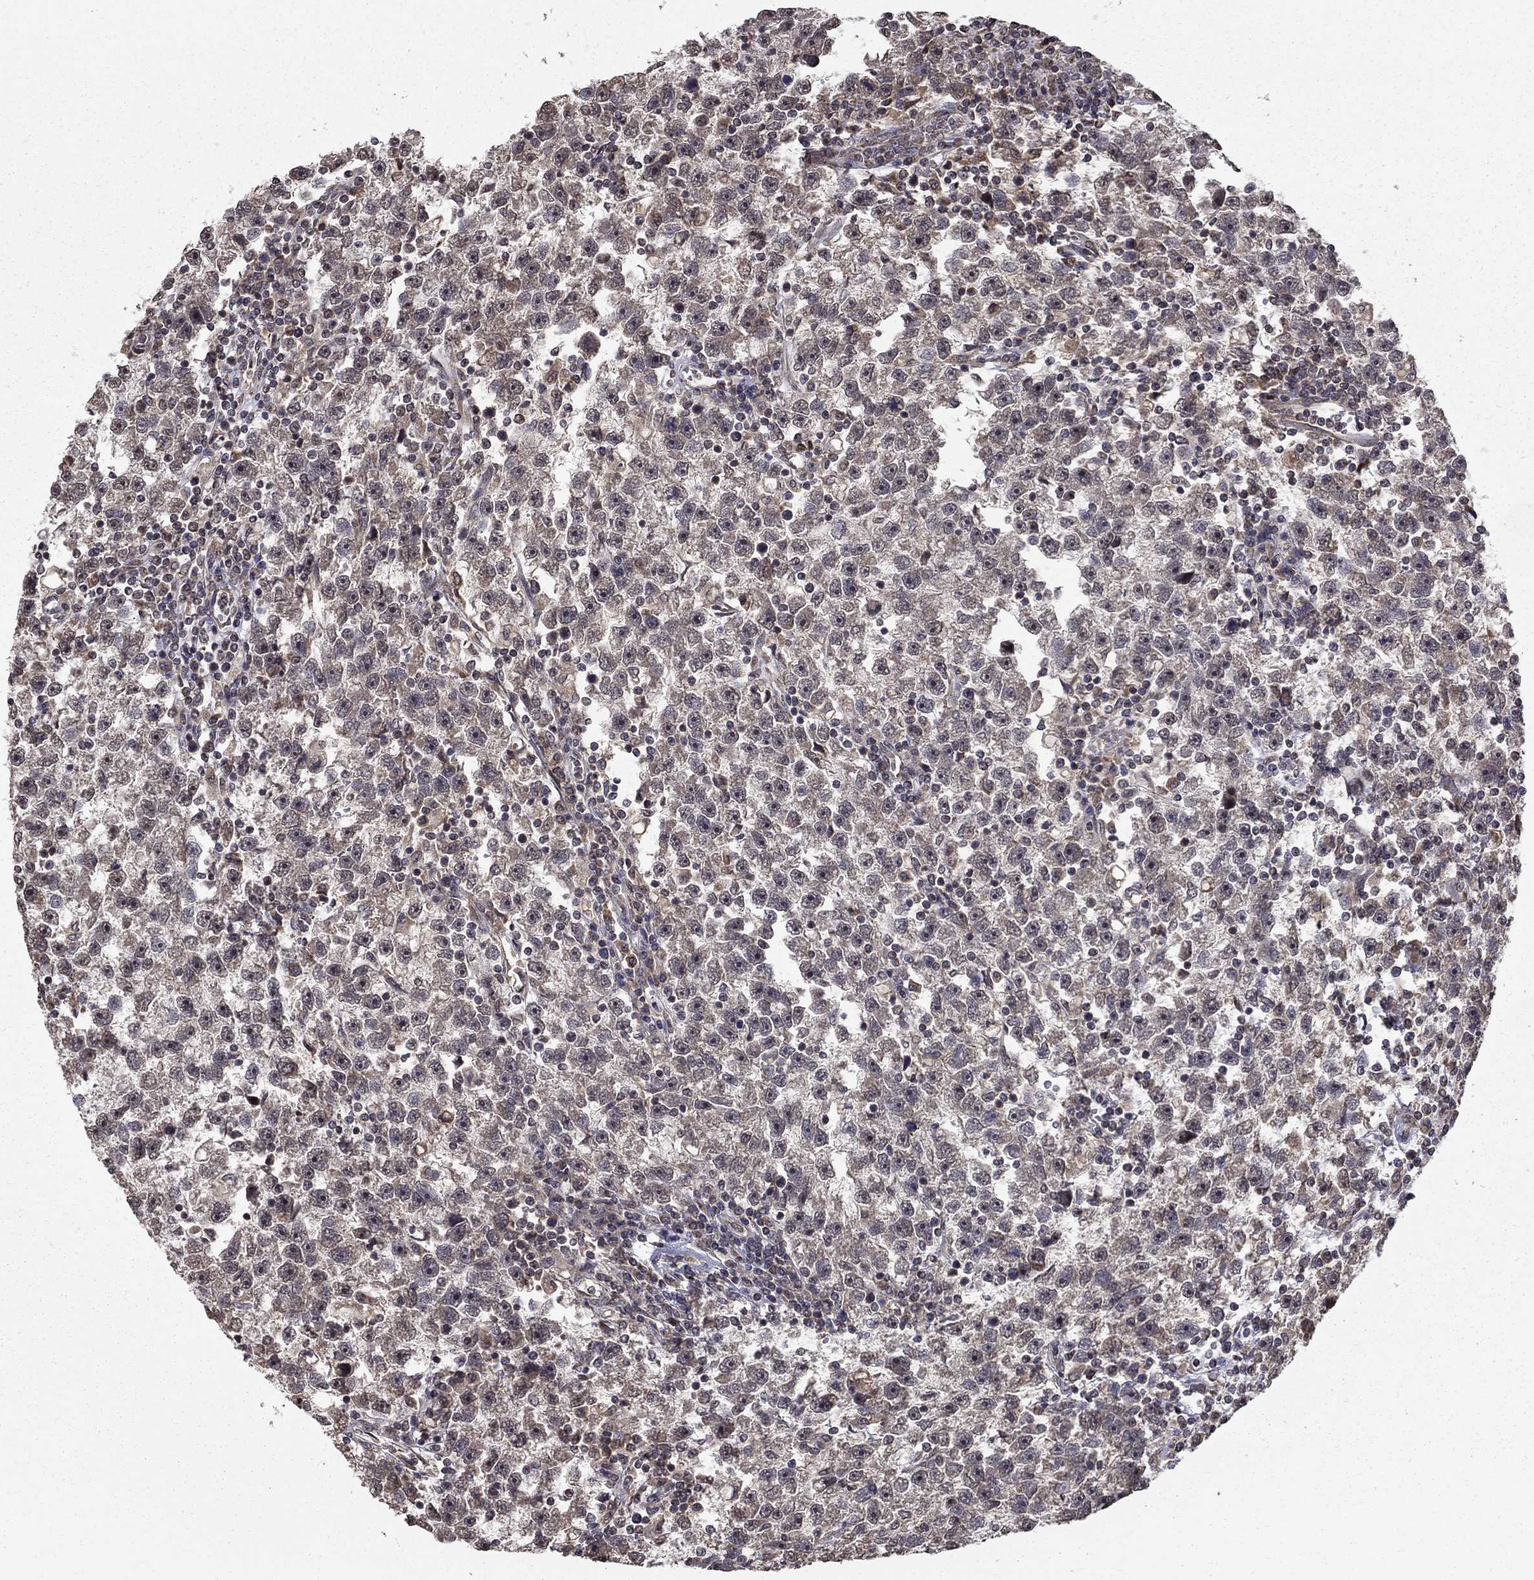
{"staining": {"intensity": "negative", "quantity": "none", "location": "none"}, "tissue": "testis cancer", "cell_type": "Tumor cells", "image_type": "cancer", "snomed": [{"axis": "morphology", "description": "Seminoma, NOS"}, {"axis": "topography", "description": "Testis"}], "caption": "A photomicrograph of human testis cancer (seminoma) is negative for staining in tumor cells.", "gene": "SLC2A13", "patient": {"sex": "male", "age": 47}}